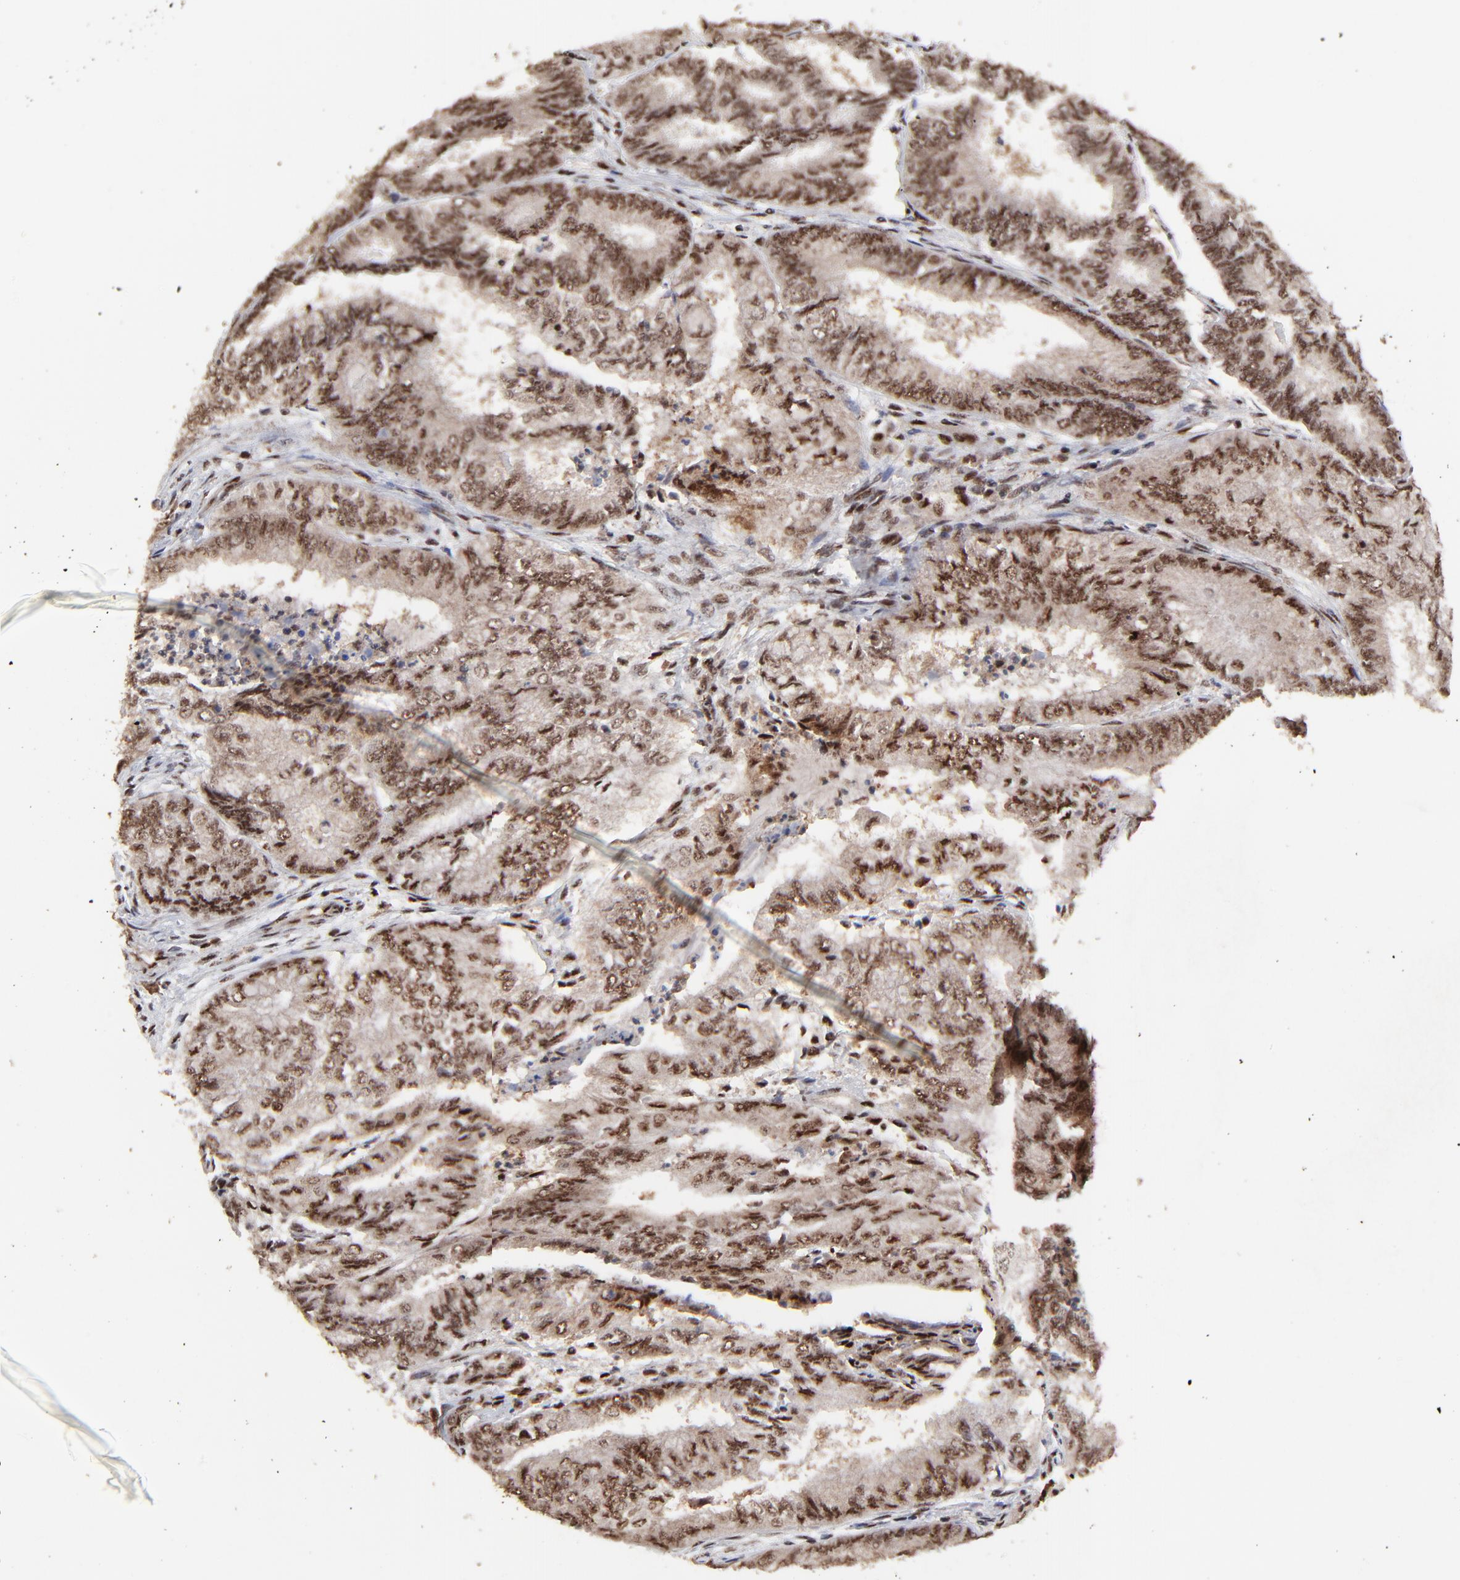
{"staining": {"intensity": "moderate", "quantity": ">75%", "location": "nuclear"}, "tissue": "endometrial cancer", "cell_type": "Tumor cells", "image_type": "cancer", "snomed": [{"axis": "morphology", "description": "Adenocarcinoma, NOS"}, {"axis": "topography", "description": "Endometrium"}], "caption": "There is medium levels of moderate nuclear positivity in tumor cells of adenocarcinoma (endometrial), as demonstrated by immunohistochemical staining (brown color).", "gene": "RBM22", "patient": {"sex": "female", "age": 59}}